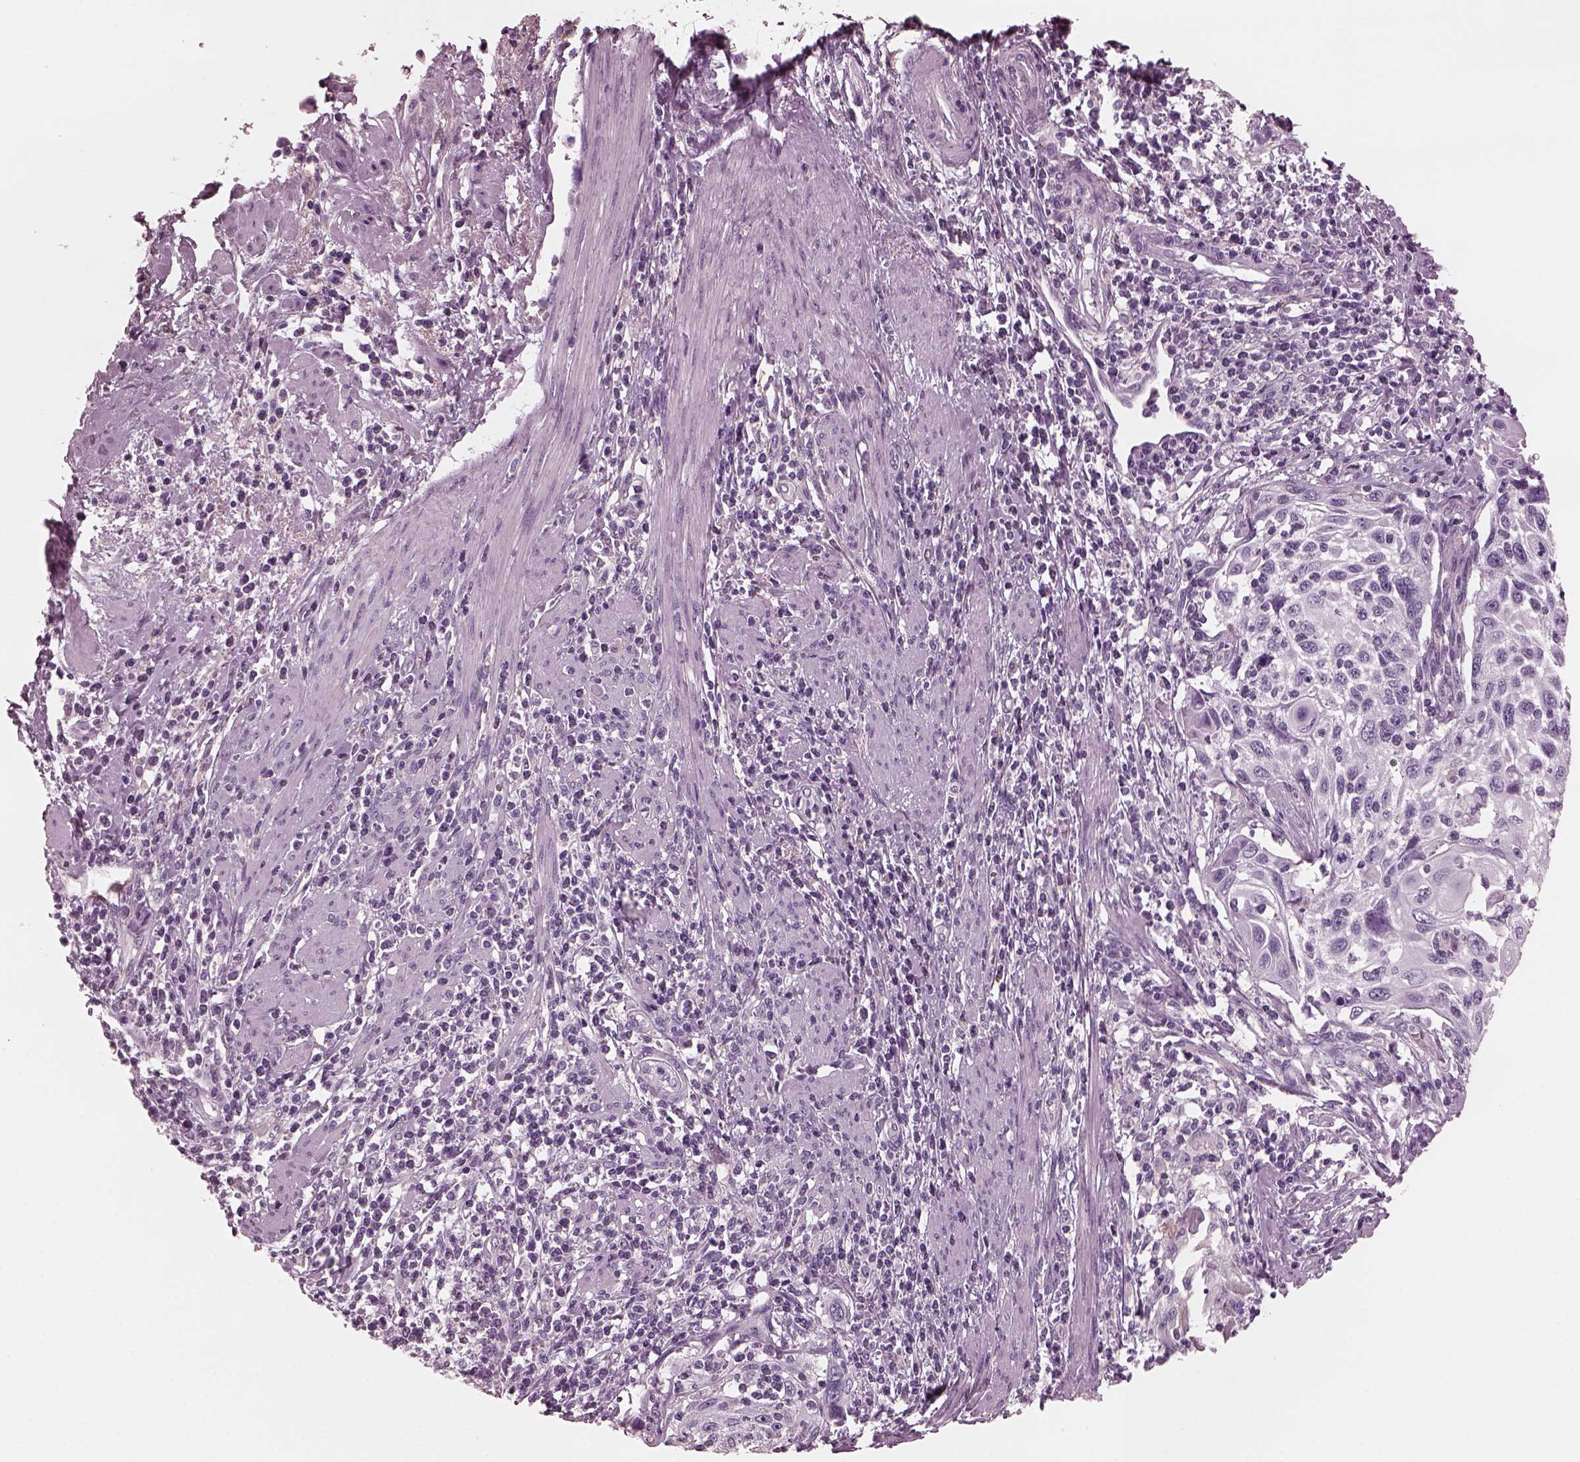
{"staining": {"intensity": "negative", "quantity": "none", "location": "none"}, "tissue": "cervical cancer", "cell_type": "Tumor cells", "image_type": "cancer", "snomed": [{"axis": "morphology", "description": "Squamous cell carcinoma, NOS"}, {"axis": "topography", "description": "Cervix"}], "caption": "Immunohistochemistry micrograph of squamous cell carcinoma (cervical) stained for a protein (brown), which reveals no staining in tumor cells.", "gene": "CGA", "patient": {"sex": "female", "age": 70}}